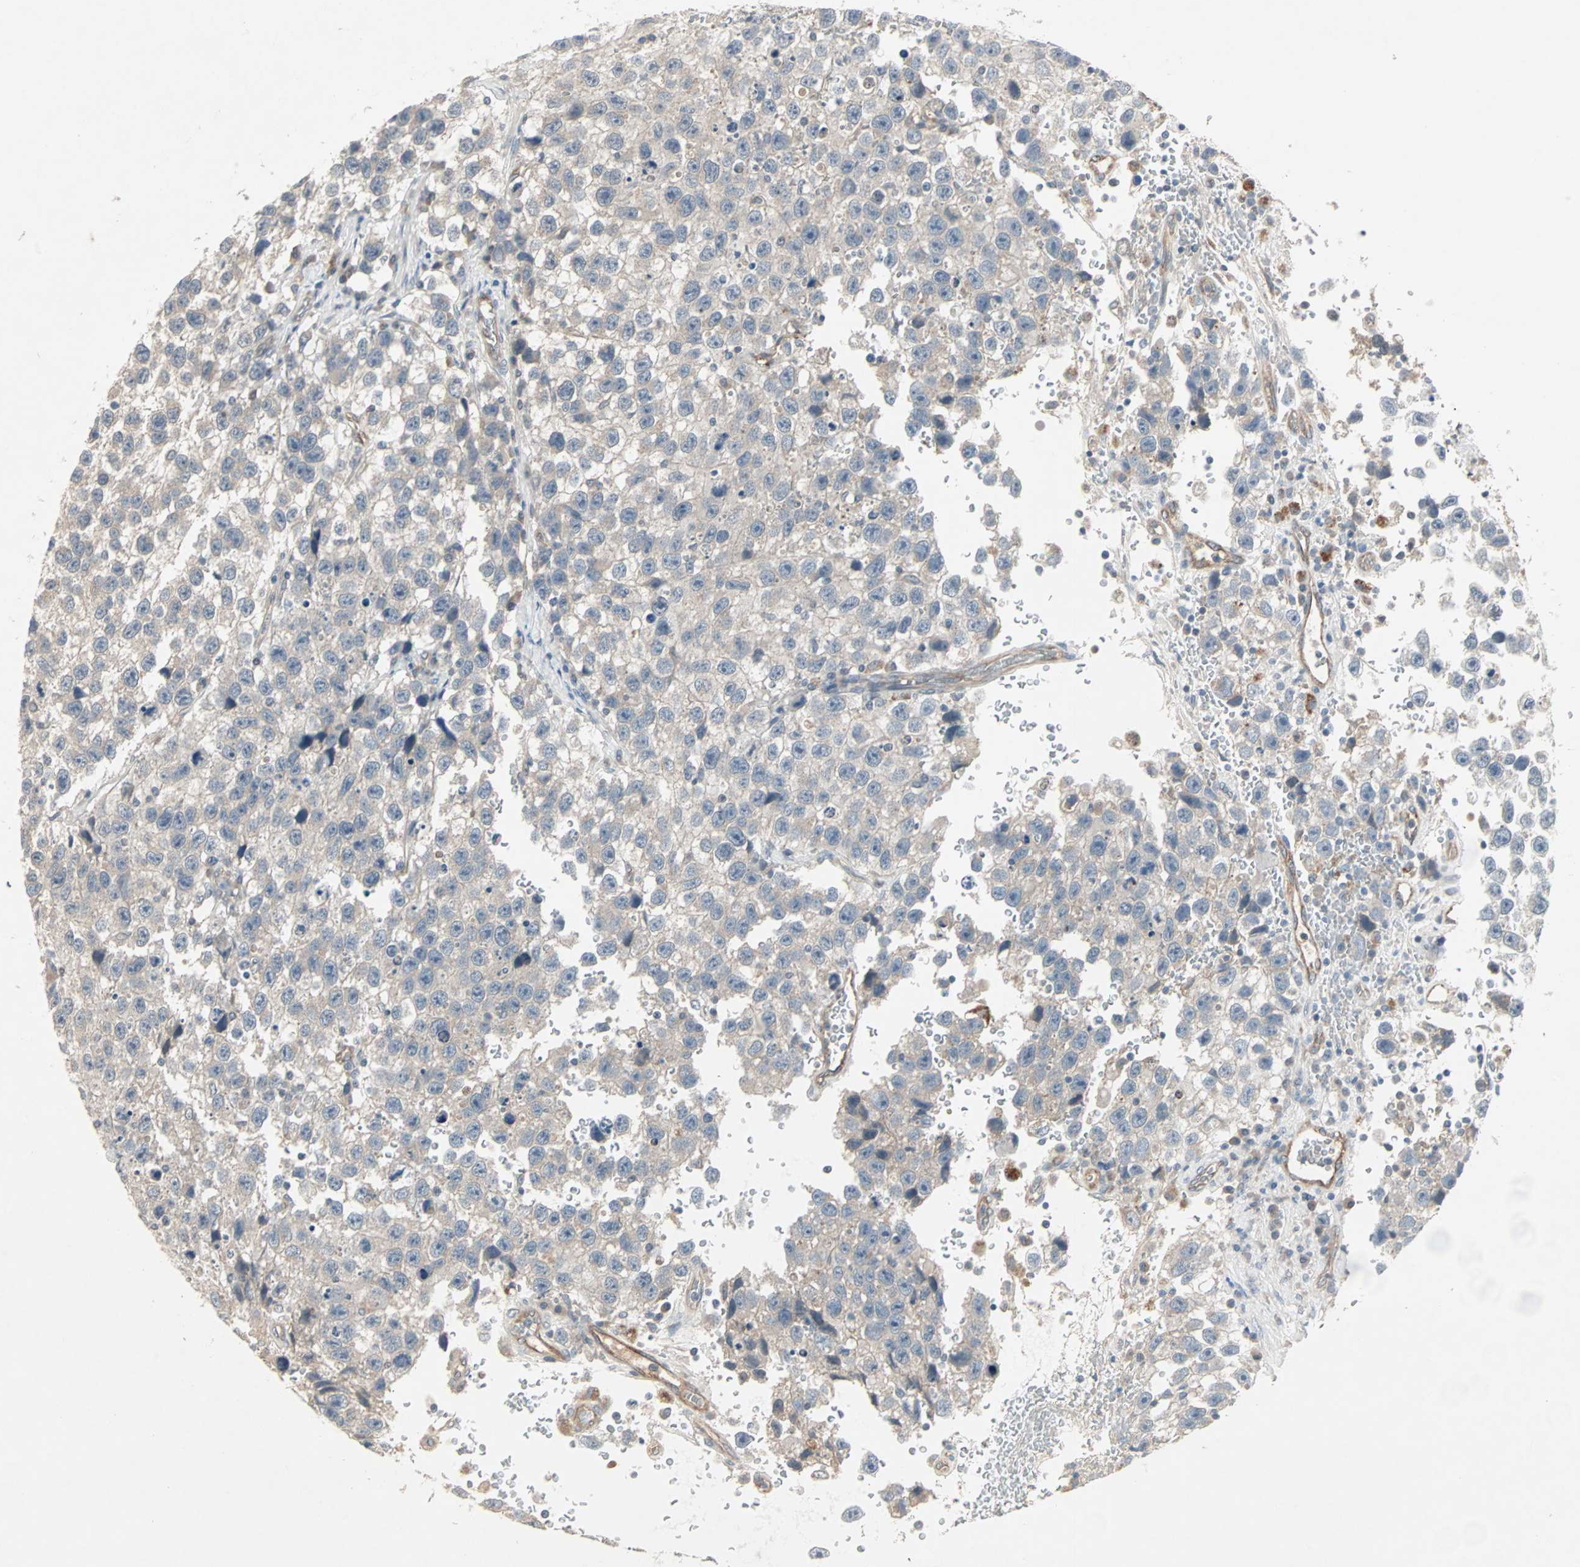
{"staining": {"intensity": "negative", "quantity": "none", "location": "none"}, "tissue": "testis cancer", "cell_type": "Tumor cells", "image_type": "cancer", "snomed": [{"axis": "morphology", "description": "Seminoma, NOS"}, {"axis": "topography", "description": "Testis"}], "caption": "Testis seminoma stained for a protein using immunohistochemistry shows no expression tumor cells.", "gene": "JMJD7-PLA2G4B", "patient": {"sex": "male", "age": 33}}